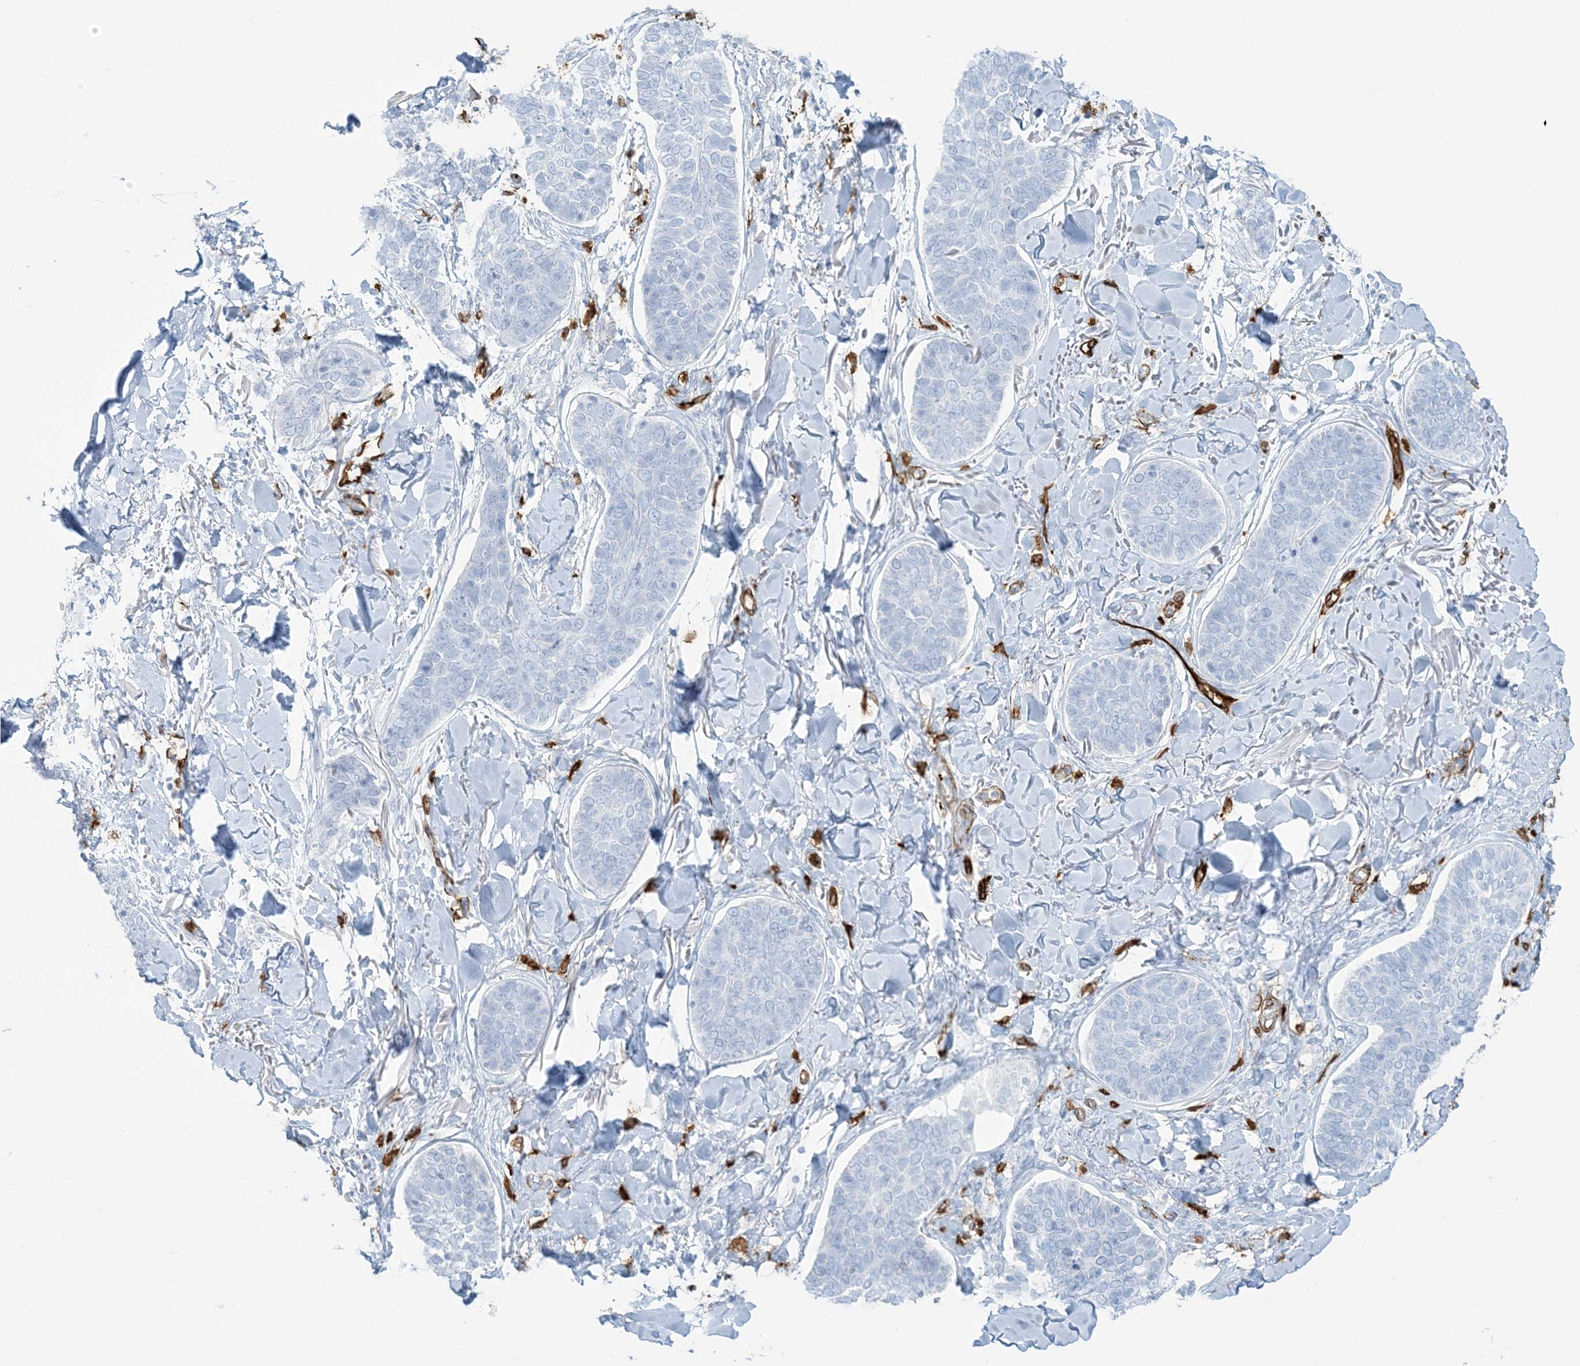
{"staining": {"intensity": "negative", "quantity": "none", "location": "none"}, "tissue": "skin cancer", "cell_type": "Tumor cells", "image_type": "cancer", "snomed": [{"axis": "morphology", "description": "Basal cell carcinoma"}, {"axis": "topography", "description": "Skin"}], "caption": "High magnification brightfield microscopy of skin cancer stained with DAB (brown) and counterstained with hematoxylin (blue): tumor cells show no significant expression.", "gene": "EPS8L3", "patient": {"sex": "male", "age": 85}}